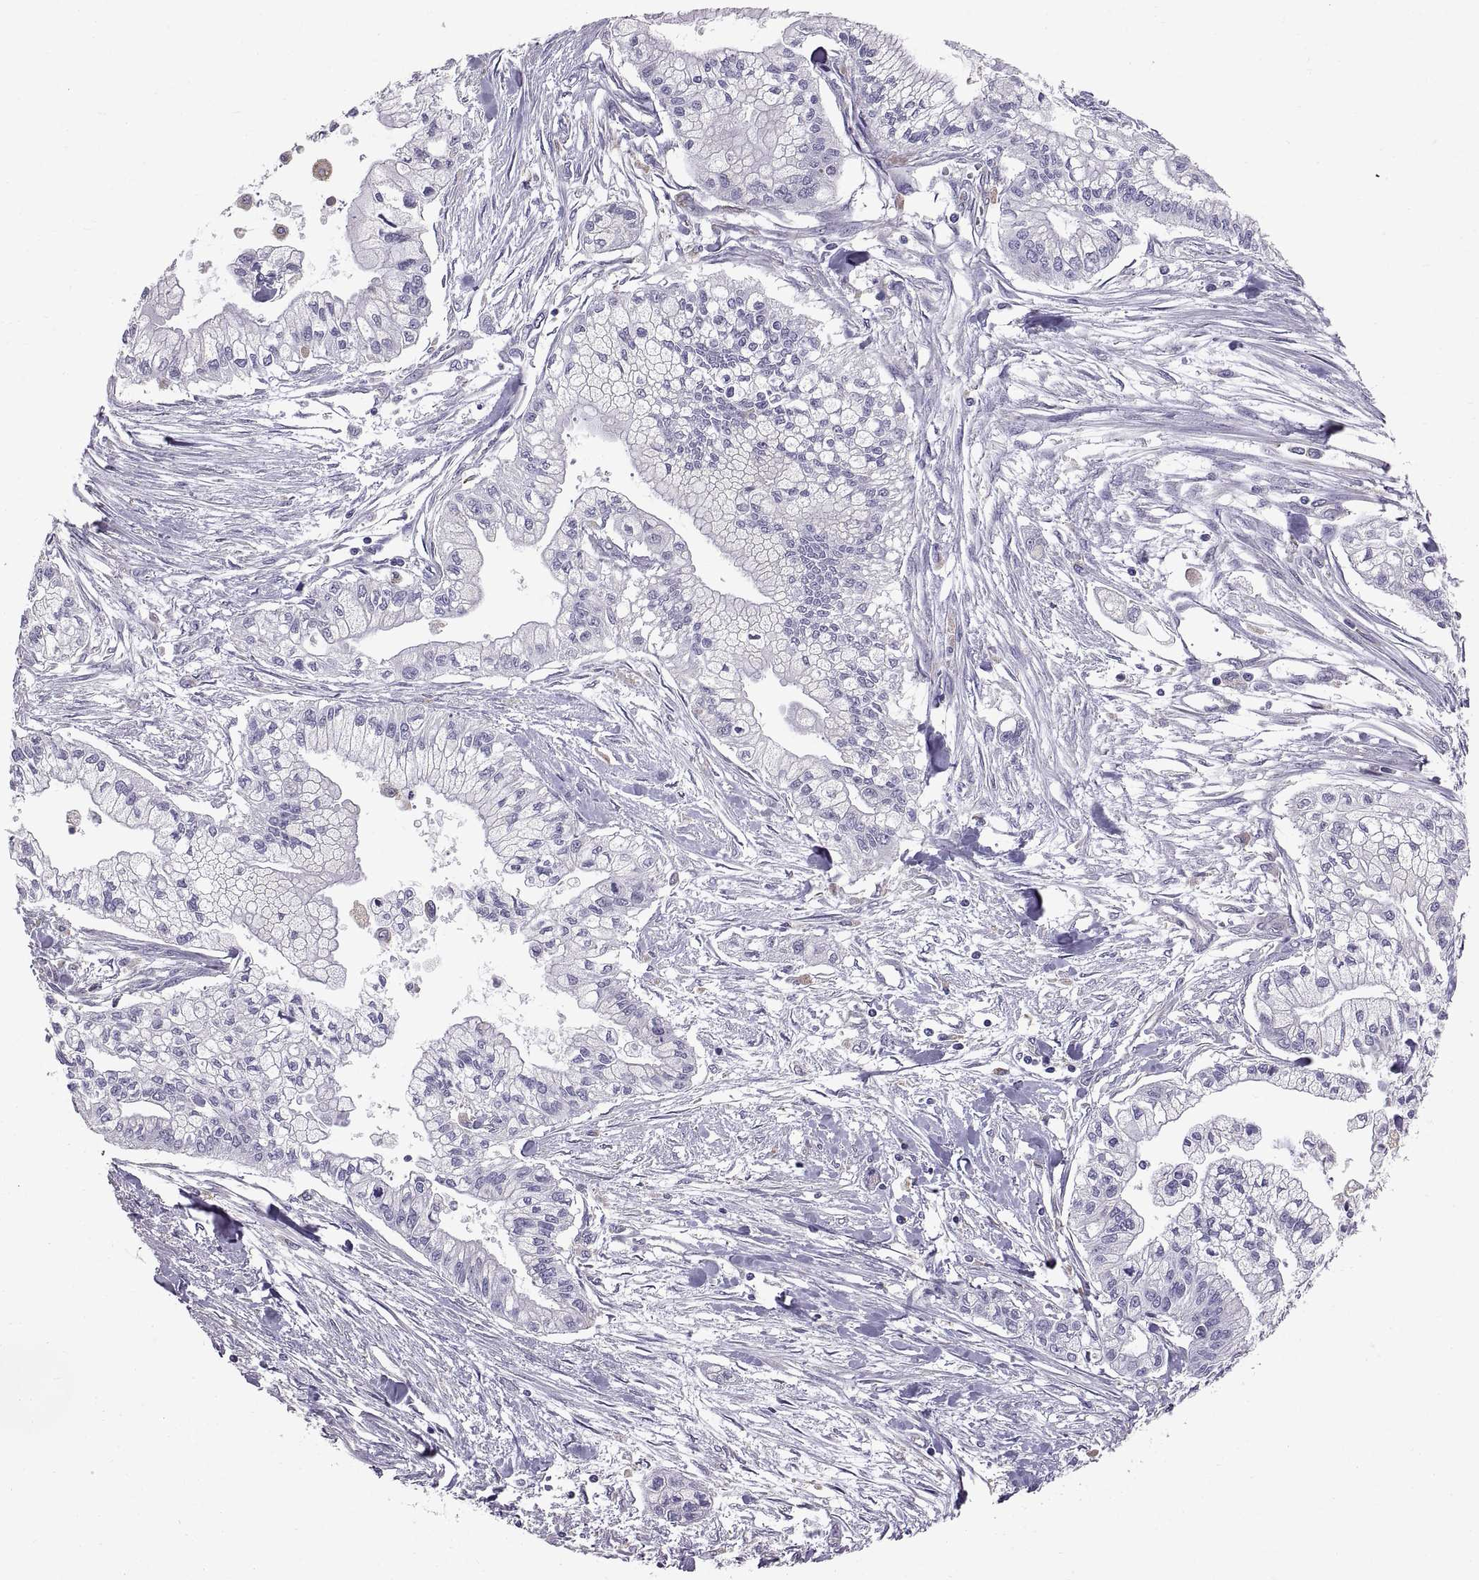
{"staining": {"intensity": "negative", "quantity": "none", "location": "none"}, "tissue": "pancreatic cancer", "cell_type": "Tumor cells", "image_type": "cancer", "snomed": [{"axis": "morphology", "description": "Adenocarcinoma, NOS"}, {"axis": "topography", "description": "Pancreas"}], "caption": "Pancreatic adenocarcinoma stained for a protein using immunohistochemistry (IHC) exhibits no expression tumor cells.", "gene": "ARSL", "patient": {"sex": "male", "age": 54}}